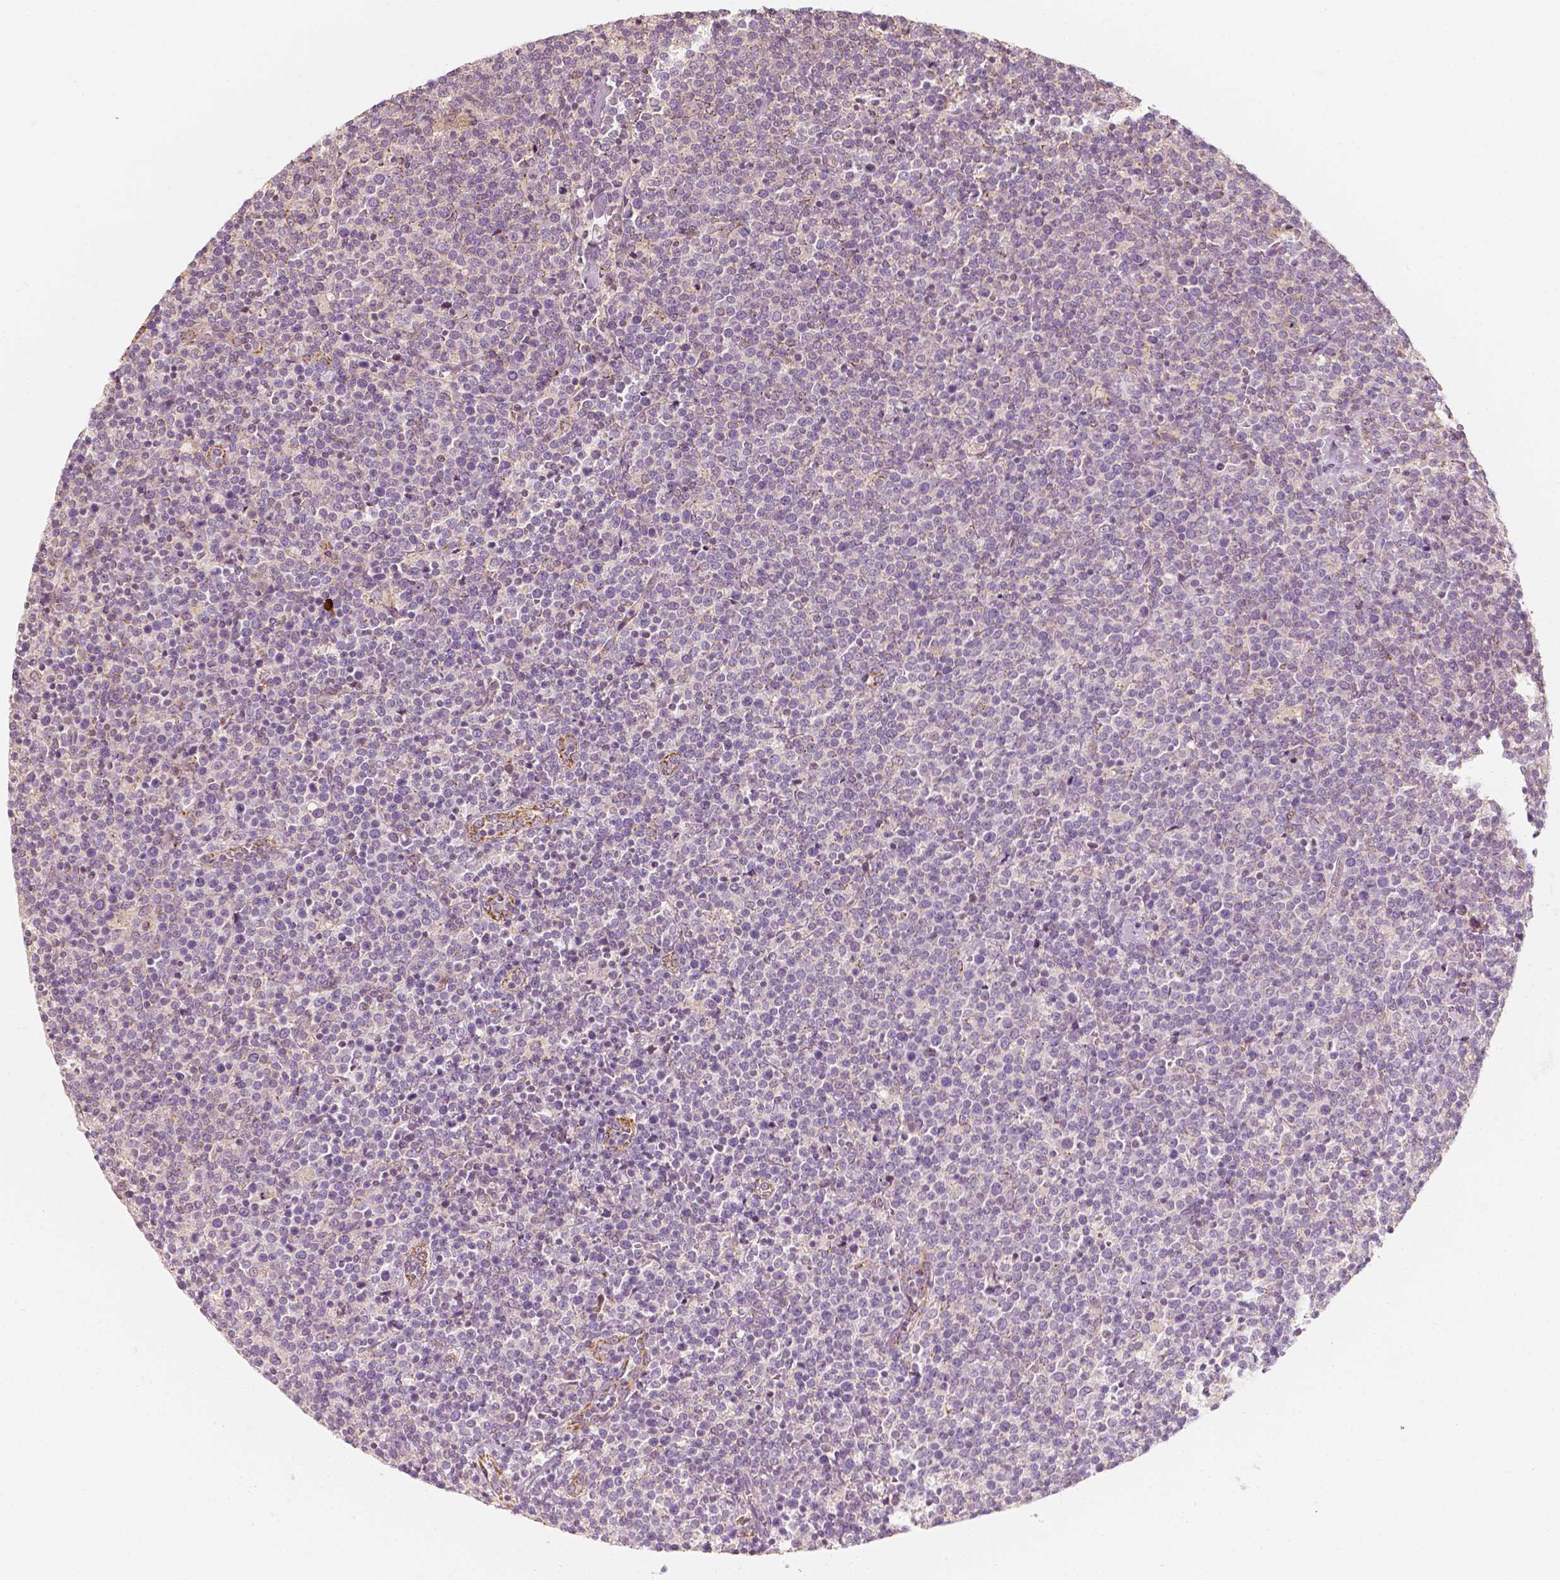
{"staining": {"intensity": "negative", "quantity": "none", "location": "none"}, "tissue": "lymphoma", "cell_type": "Tumor cells", "image_type": "cancer", "snomed": [{"axis": "morphology", "description": "Malignant lymphoma, non-Hodgkin's type, High grade"}, {"axis": "topography", "description": "Lymph node"}], "caption": "DAB (3,3'-diaminobenzidine) immunohistochemical staining of malignant lymphoma, non-Hodgkin's type (high-grade) exhibits no significant expression in tumor cells.", "gene": "SHPK", "patient": {"sex": "male", "age": 61}}